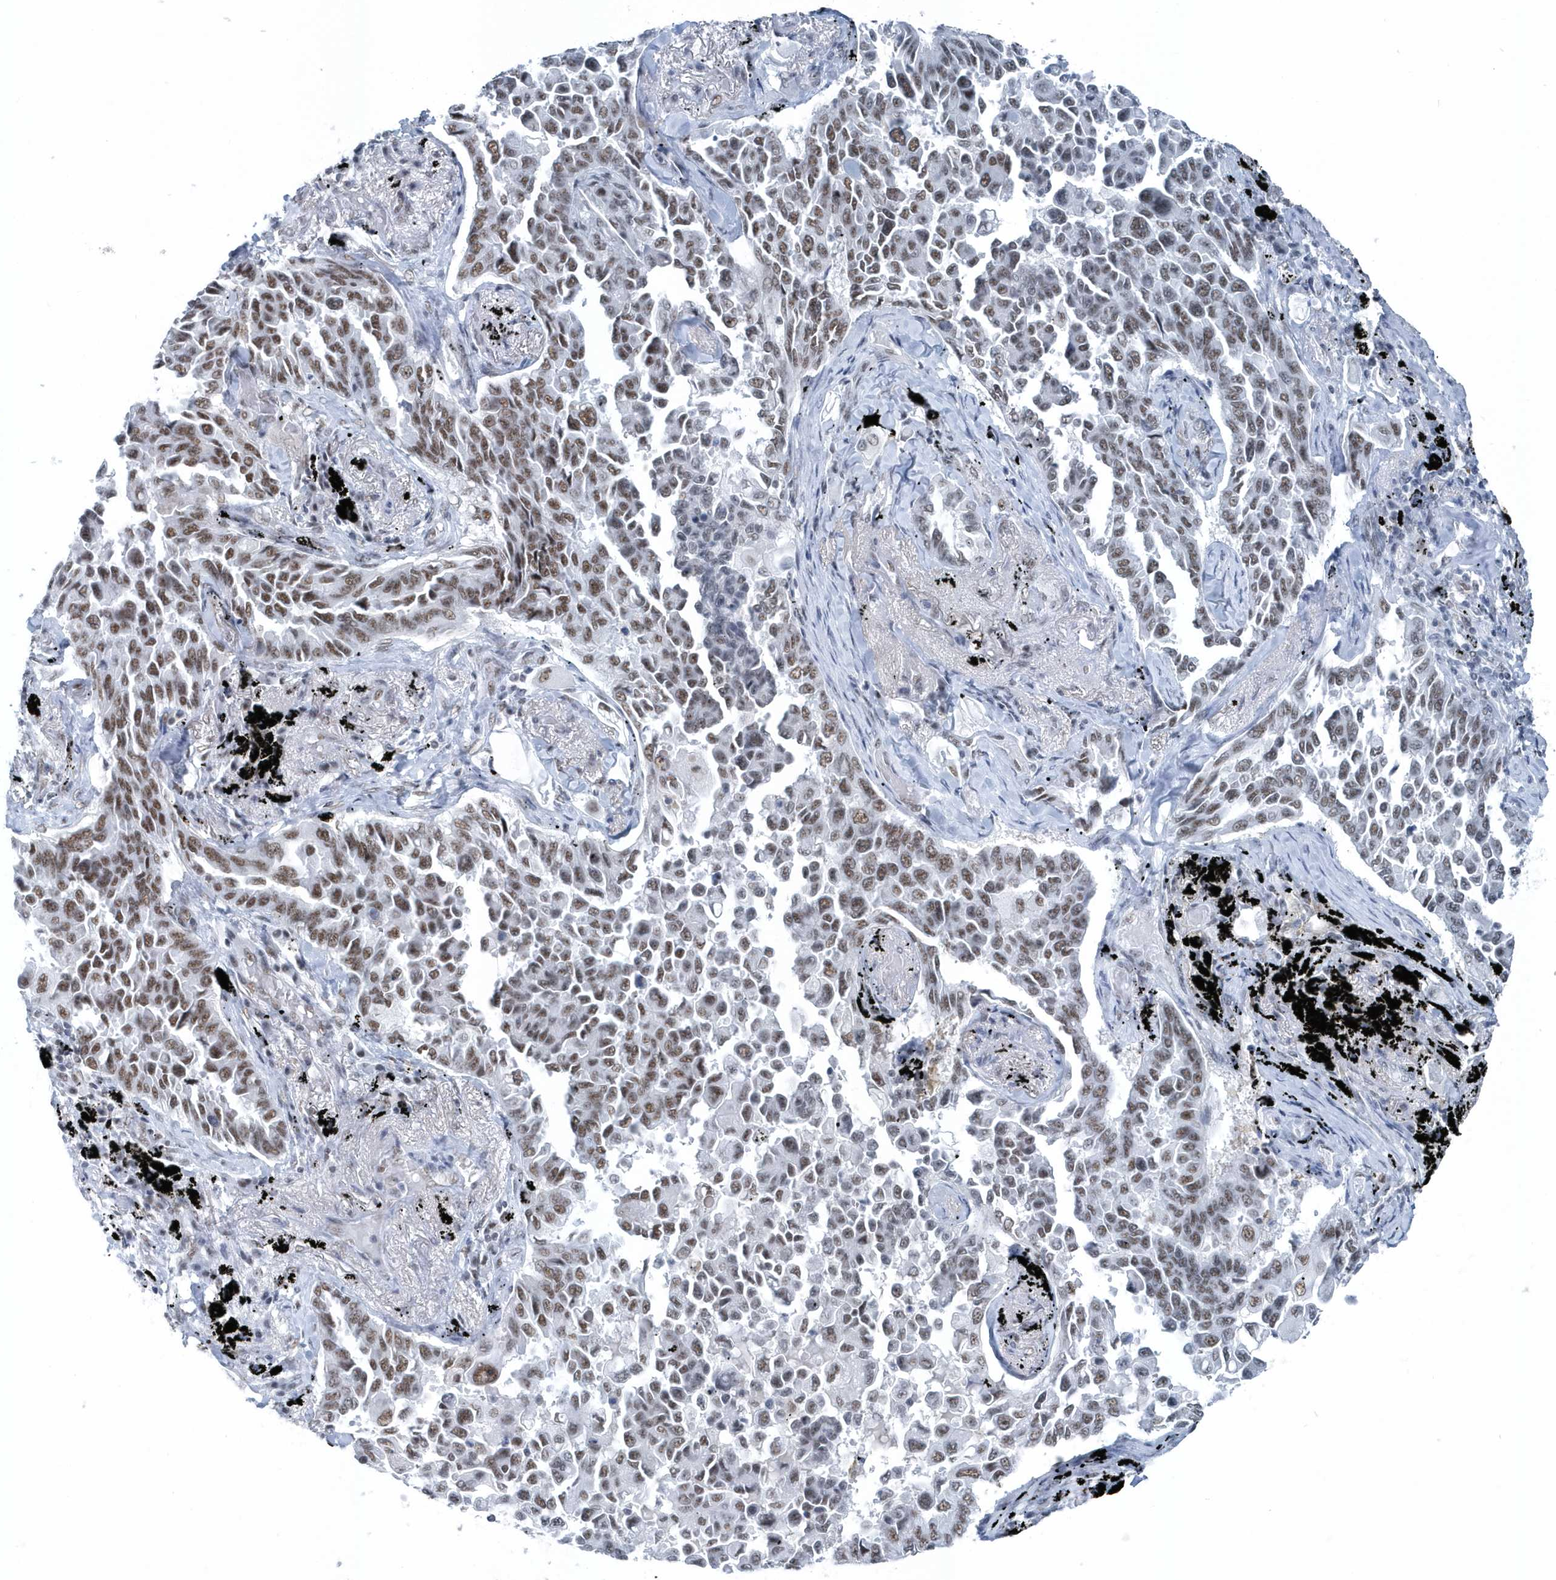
{"staining": {"intensity": "moderate", "quantity": "25%-75%", "location": "nuclear"}, "tissue": "lung cancer", "cell_type": "Tumor cells", "image_type": "cancer", "snomed": [{"axis": "morphology", "description": "Adenocarcinoma, NOS"}, {"axis": "topography", "description": "Lung"}], "caption": "A brown stain shows moderate nuclear staining of a protein in human lung cancer (adenocarcinoma) tumor cells.", "gene": "FIP1L1", "patient": {"sex": "female", "age": 67}}